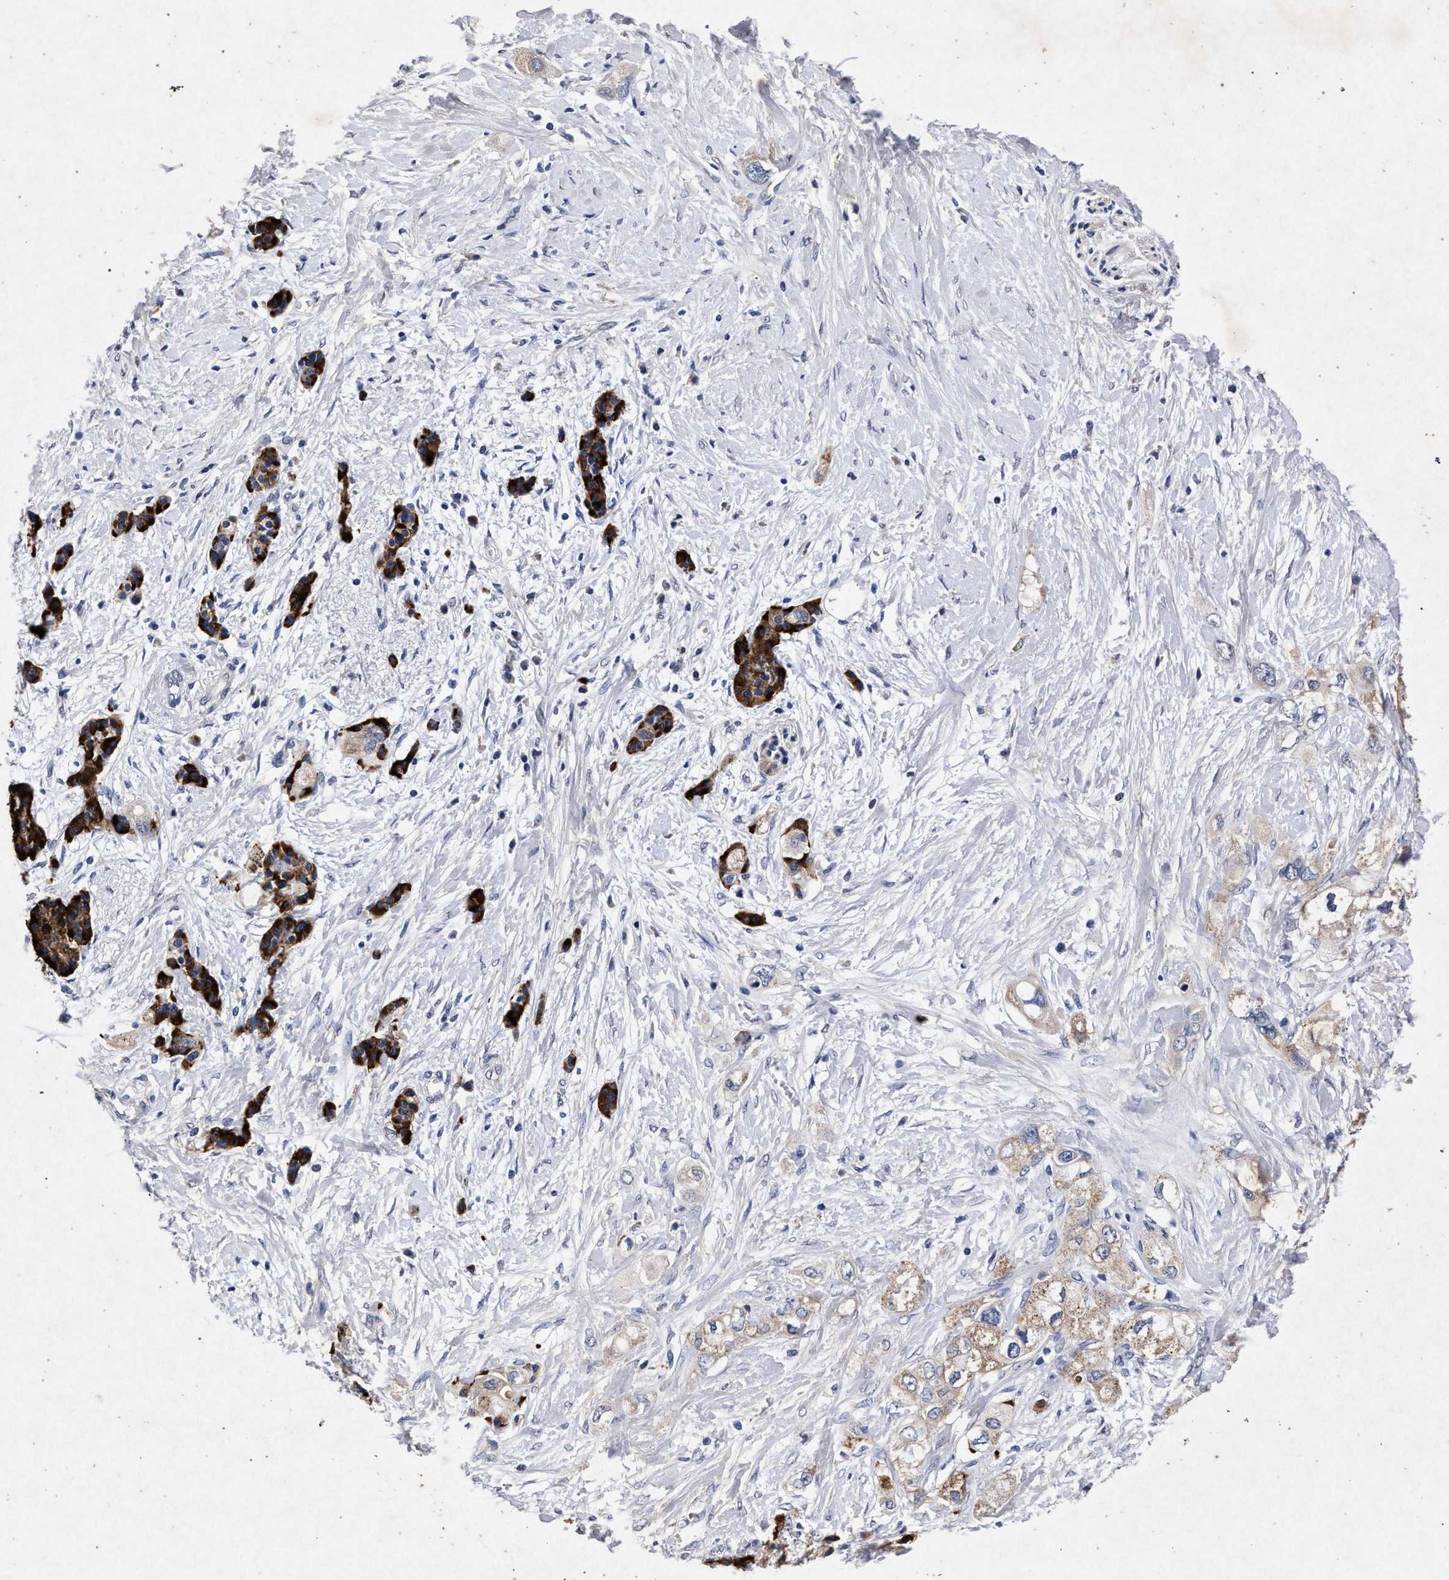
{"staining": {"intensity": "weak", "quantity": ">75%", "location": "cytoplasmic/membranous"}, "tissue": "pancreatic cancer", "cell_type": "Tumor cells", "image_type": "cancer", "snomed": [{"axis": "morphology", "description": "Adenocarcinoma, NOS"}, {"axis": "topography", "description": "Pancreas"}], "caption": "Weak cytoplasmic/membranous expression is appreciated in approximately >75% of tumor cells in adenocarcinoma (pancreatic). The protein is stained brown, and the nuclei are stained in blue (DAB IHC with brightfield microscopy, high magnification).", "gene": "ATP1A2", "patient": {"sex": "female", "age": 56}}